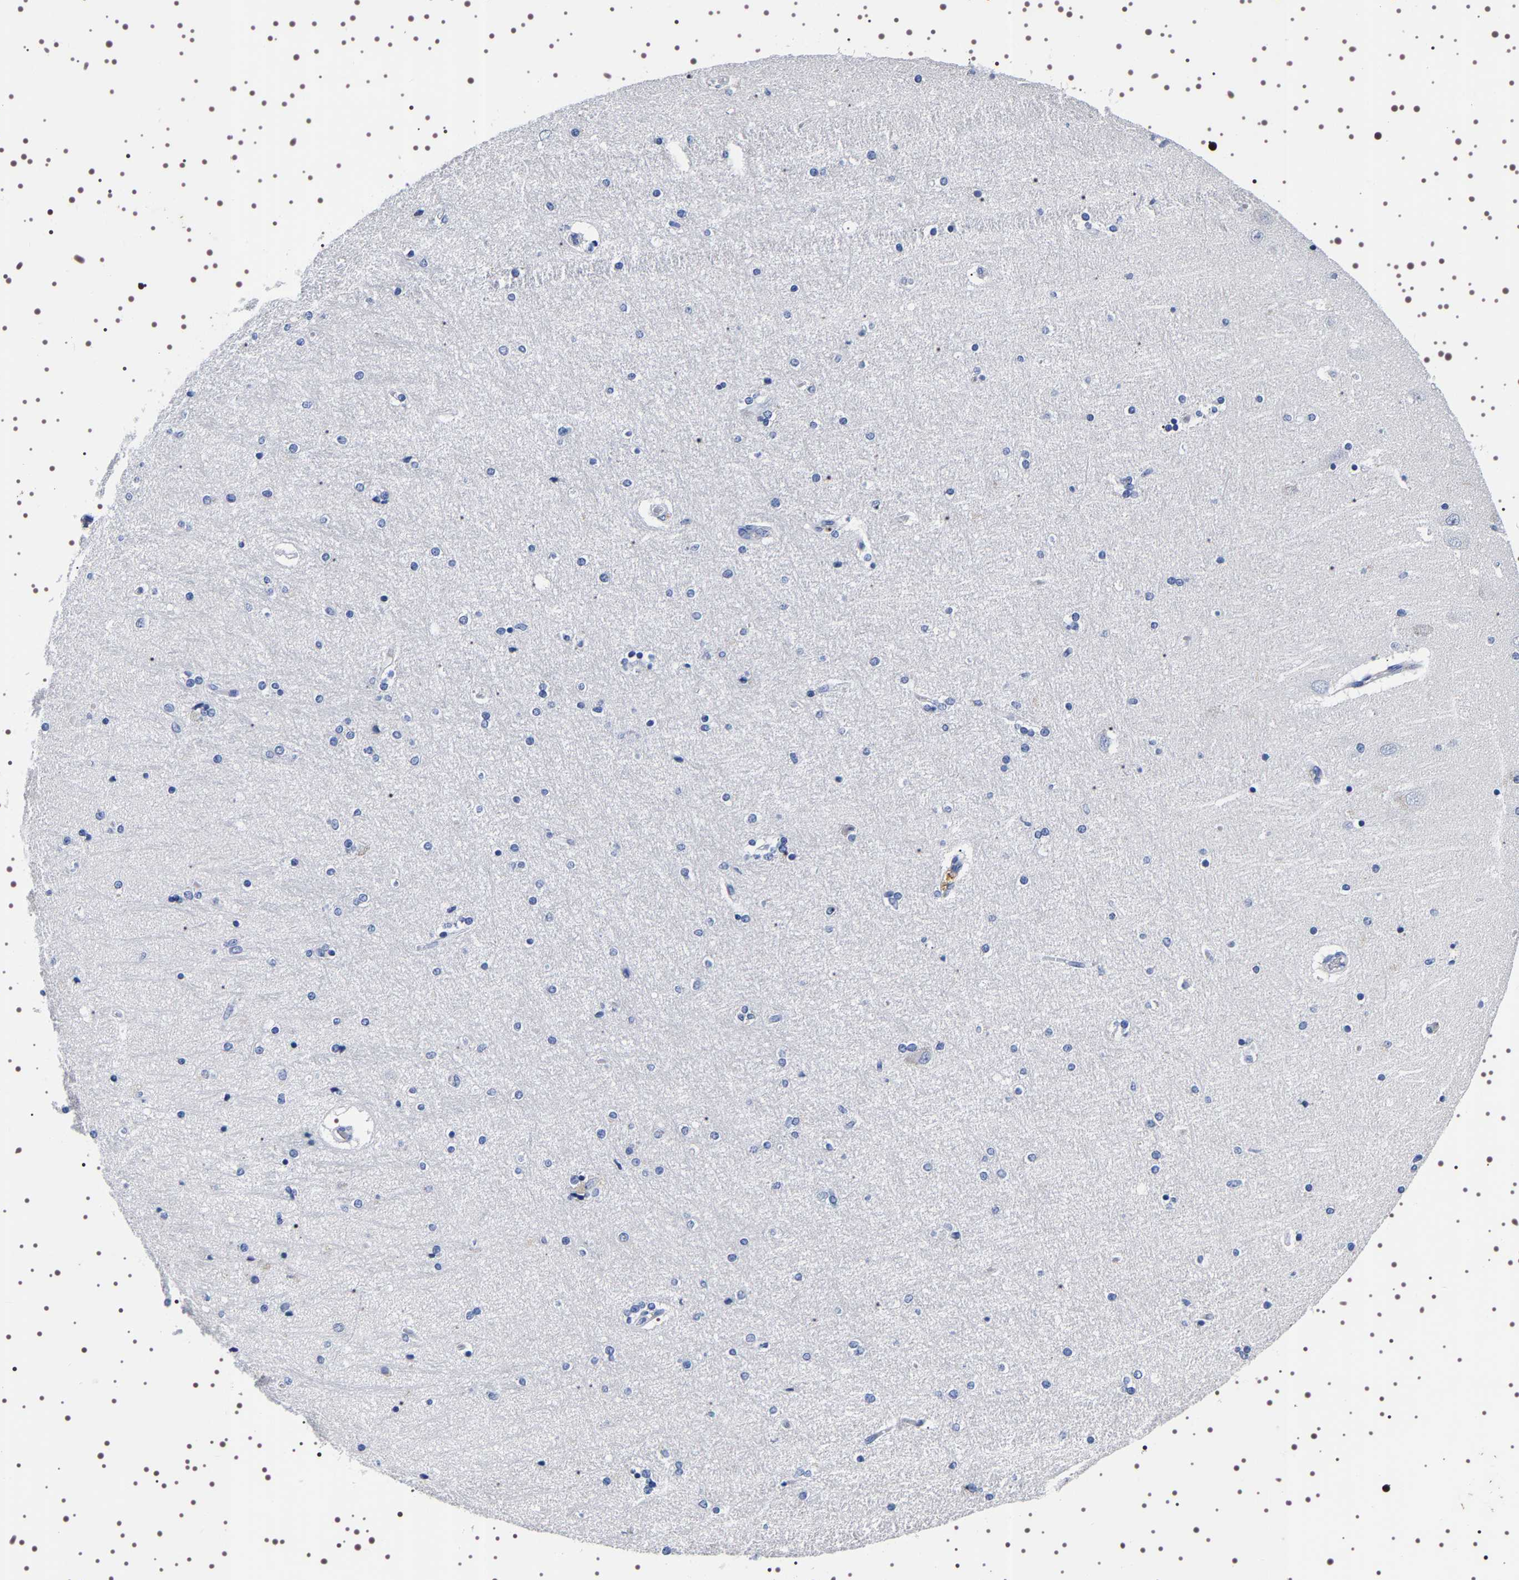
{"staining": {"intensity": "negative", "quantity": "none", "location": "none"}, "tissue": "hippocampus", "cell_type": "Glial cells", "image_type": "normal", "snomed": [{"axis": "morphology", "description": "Normal tissue, NOS"}, {"axis": "topography", "description": "Hippocampus"}], "caption": "IHC of normal human hippocampus exhibits no expression in glial cells.", "gene": "UBQLN3", "patient": {"sex": "female", "age": 54}}